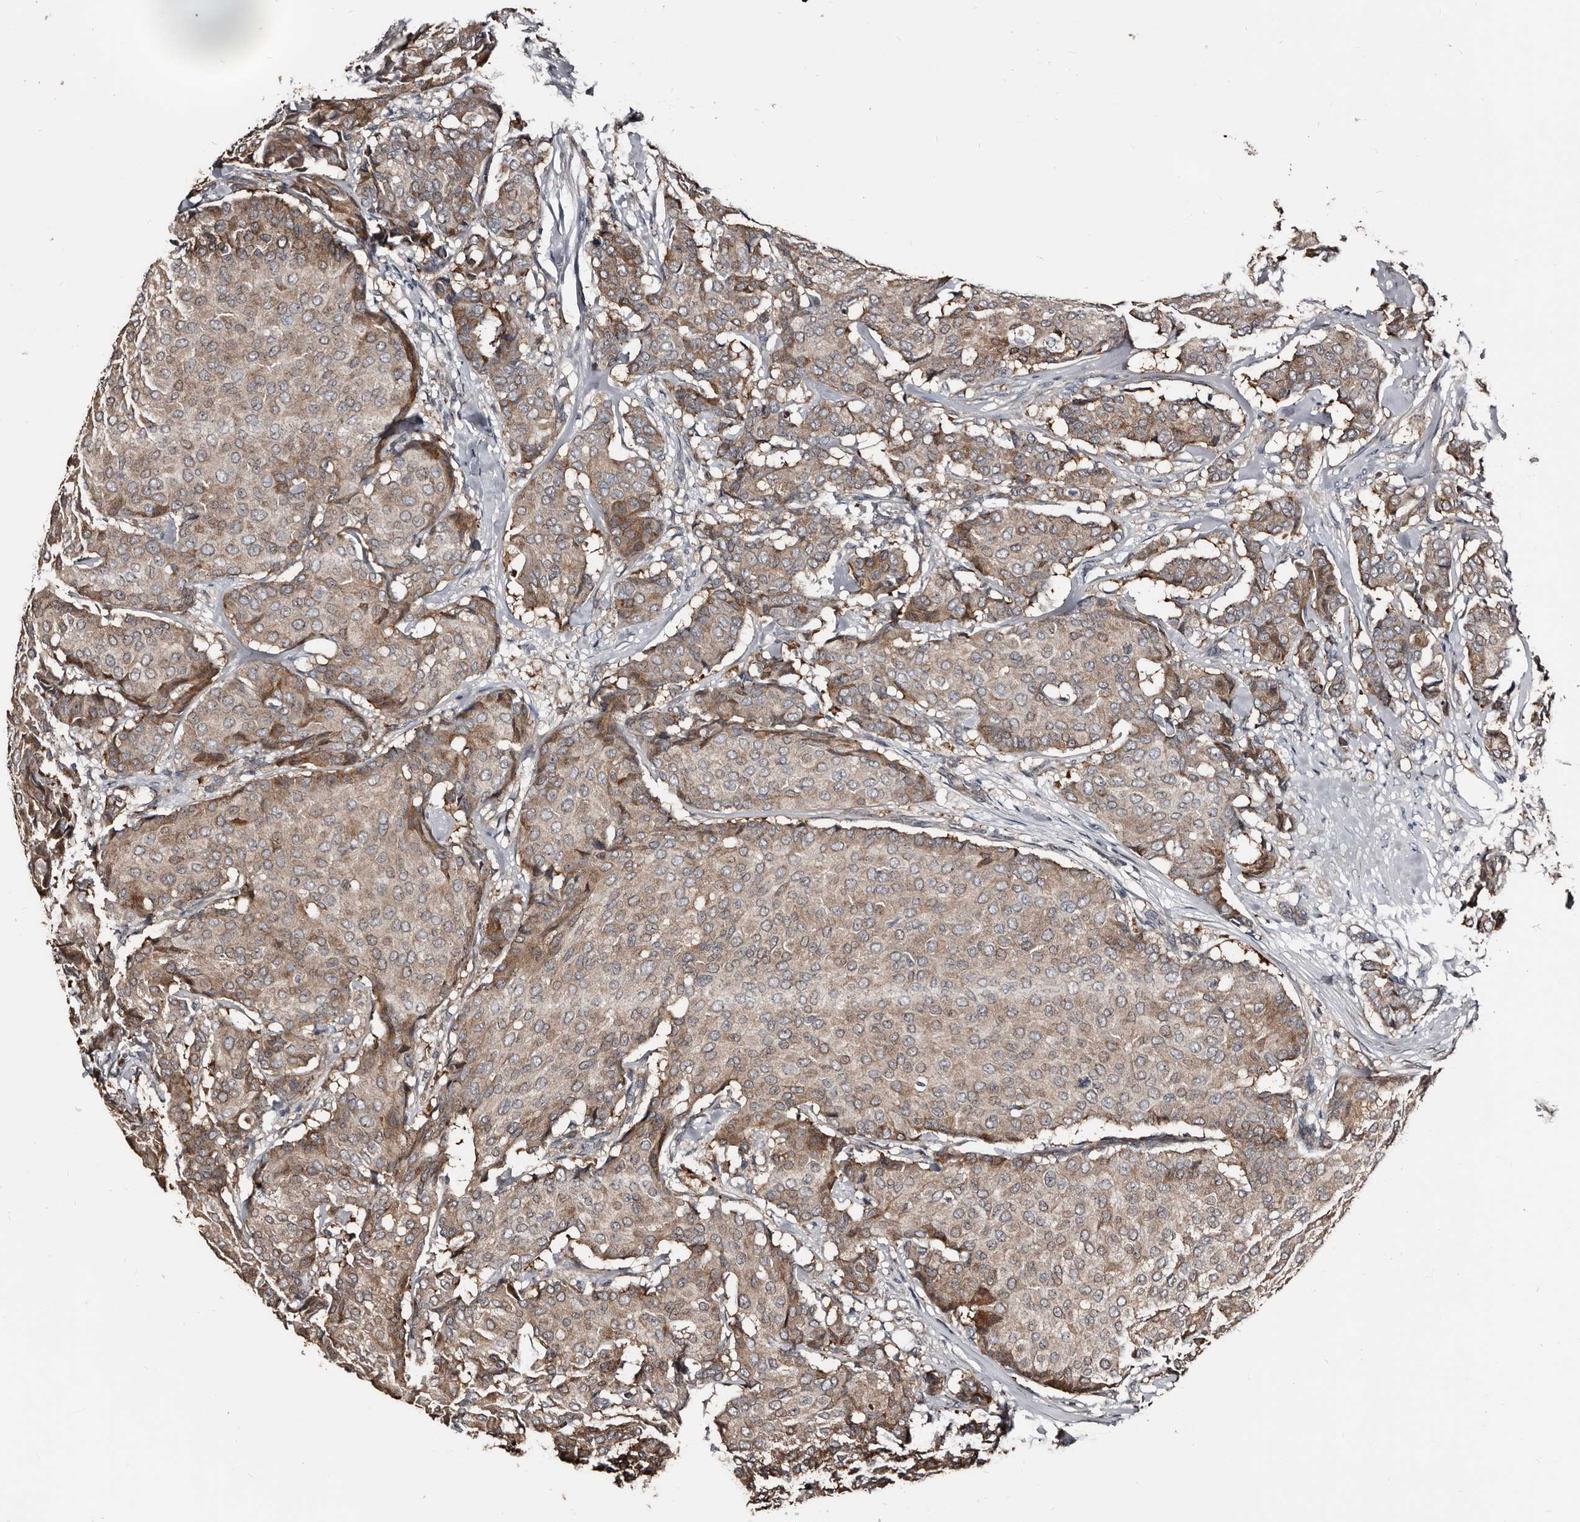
{"staining": {"intensity": "weak", "quantity": ">75%", "location": "cytoplasmic/membranous"}, "tissue": "breast cancer", "cell_type": "Tumor cells", "image_type": "cancer", "snomed": [{"axis": "morphology", "description": "Duct carcinoma"}, {"axis": "topography", "description": "Breast"}], "caption": "Human breast cancer (infiltrating ductal carcinoma) stained with a brown dye reveals weak cytoplasmic/membranous positive positivity in about >75% of tumor cells.", "gene": "DHPS", "patient": {"sex": "female", "age": 75}}